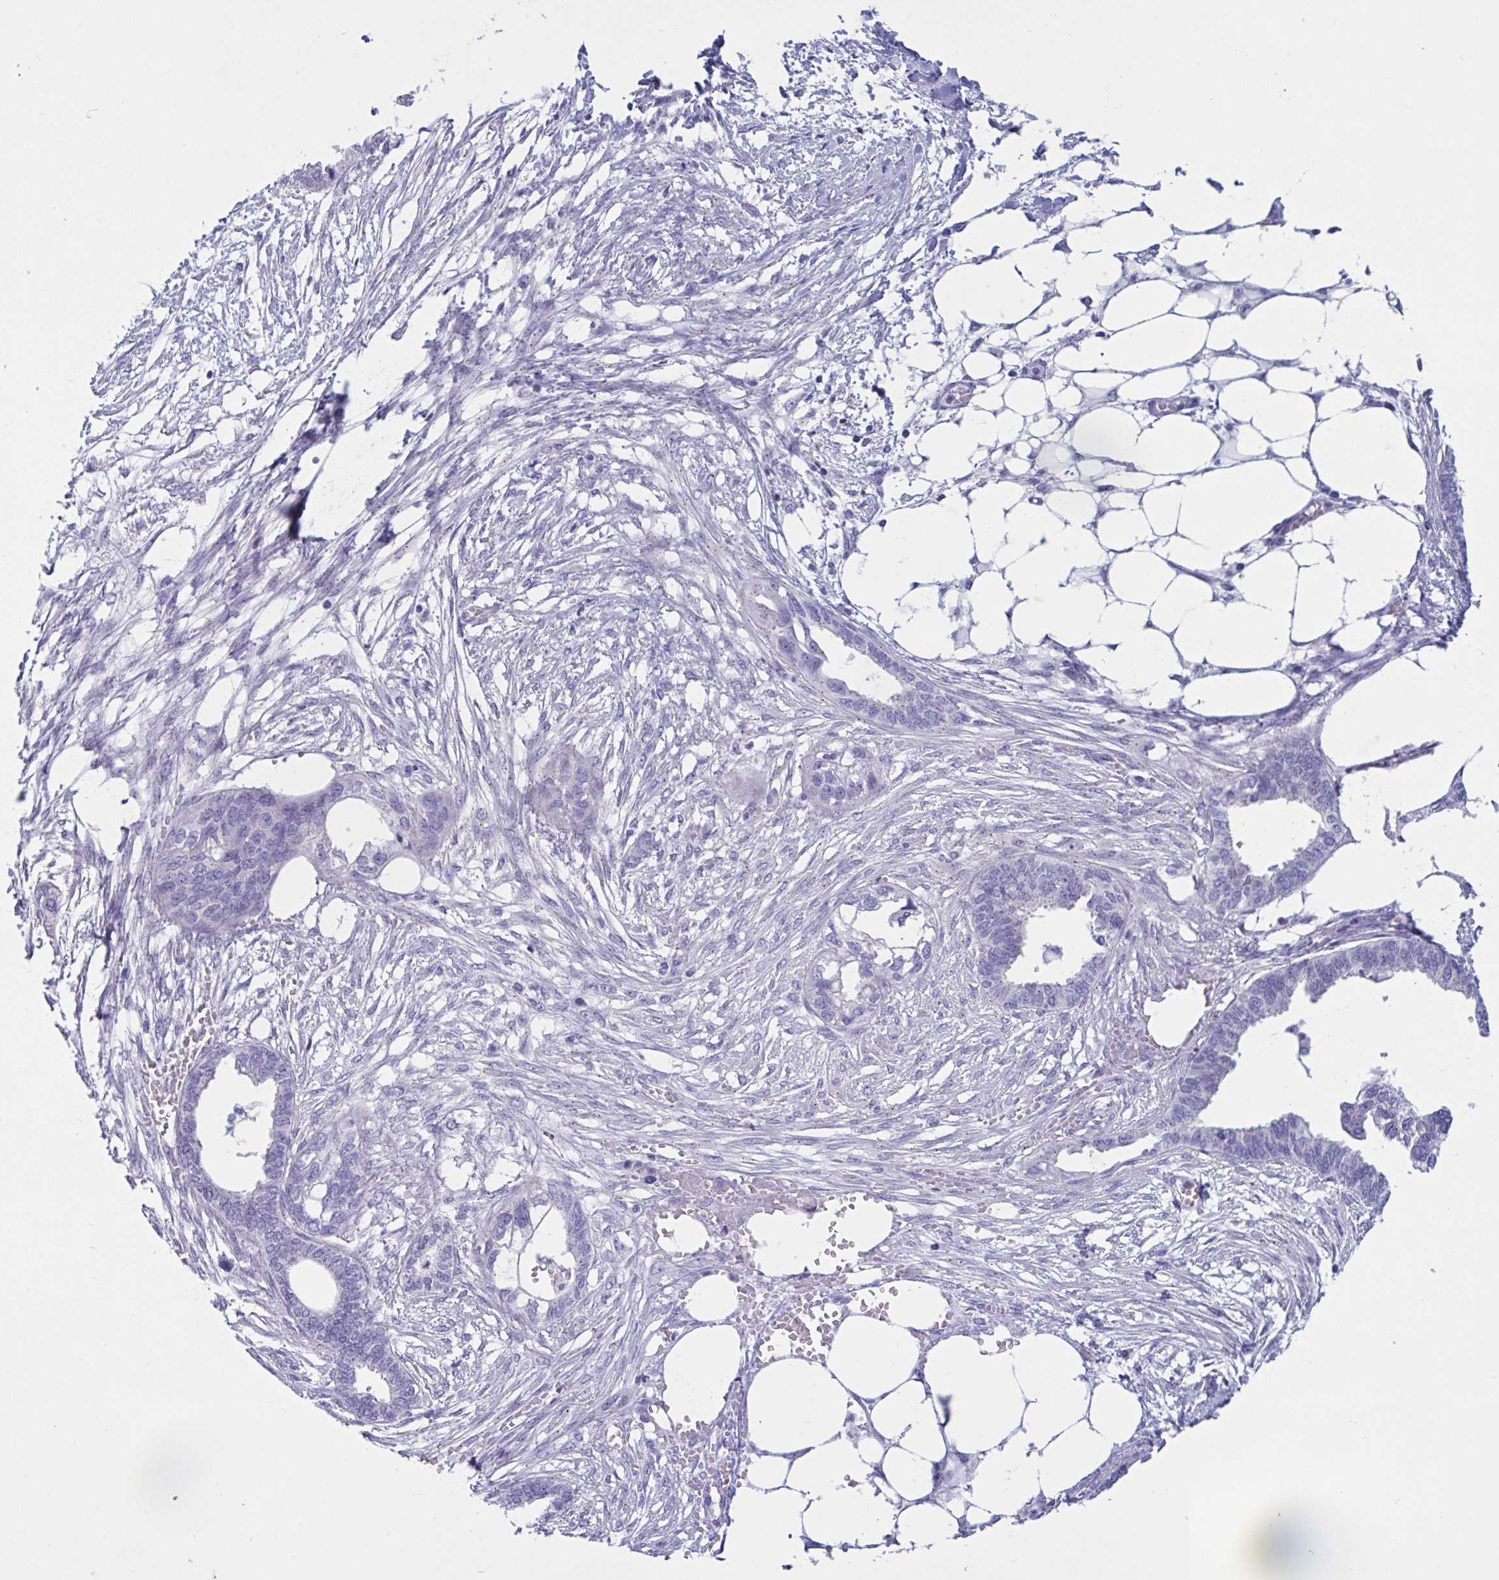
{"staining": {"intensity": "negative", "quantity": "none", "location": "none"}, "tissue": "endometrial cancer", "cell_type": "Tumor cells", "image_type": "cancer", "snomed": [{"axis": "morphology", "description": "Adenocarcinoma, NOS"}, {"axis": "morphology", "description": "Adenocarcinoma, metastatic, NOS"}, {"axis": "topography", "description": "Adipose tissue"}, {"axis": "topography", "description": "Endometrium"}], "caption": "Endometrial cancer (metastatic adenocarcinoma) stained for a protein using IHC demonstrates no expression tumor cells.", "gene": "RNASE3", "patient": {"sex": "female", "age": 67}}